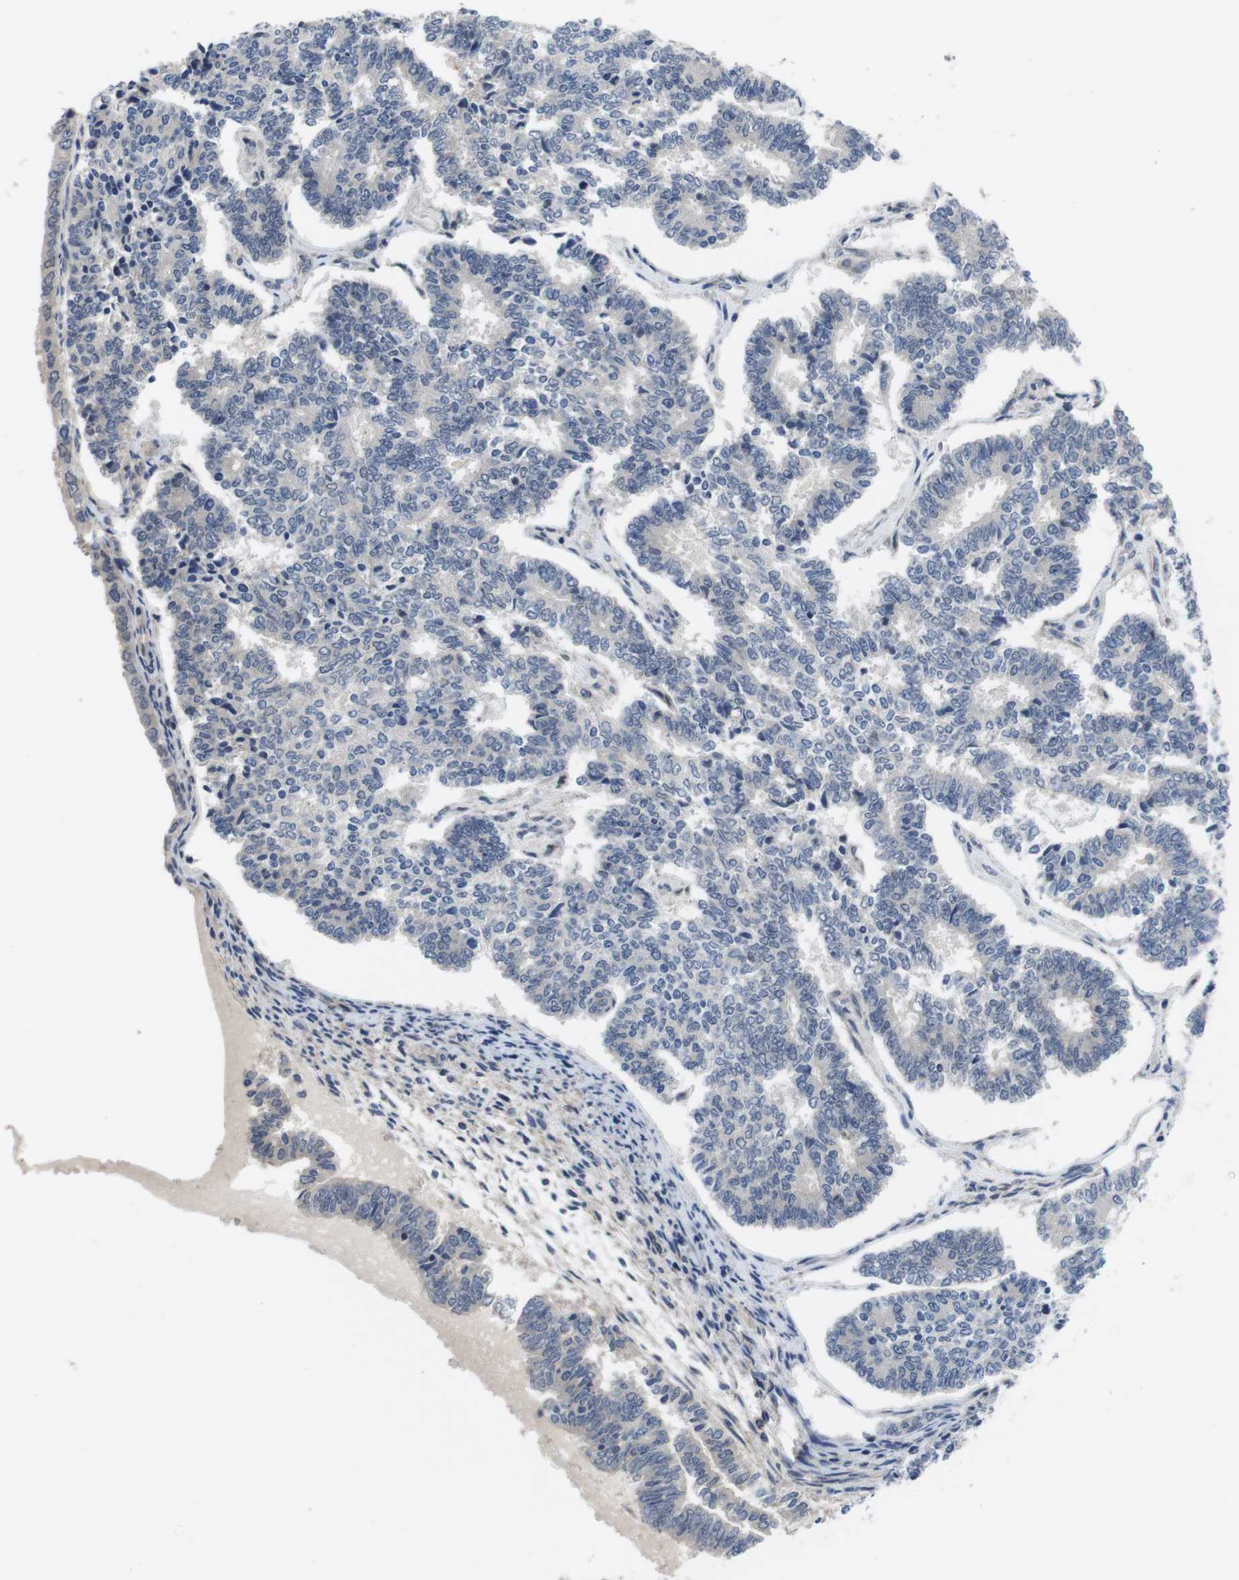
{"staining": {"intensity": "negative", "quantity": "none", "location": "none"}, "tissue": "endometrial cancer", "cell_type": "Tumor cells", "image_type": "cancer", "snomed": [{"axis": "morphology", "description": "Adenocarcinoma, NOS"}, {"axis": "topography", "description": "Endometrium"}], "caption": "High power microscopy histopathology image of an immunohistochemistry (IHC) image of endometrial cancer (adenocarcinoma), revealing no significant positivity in tumor cells.", "gene": "FADD", "patient": {"sex": "female", "age": 70}}